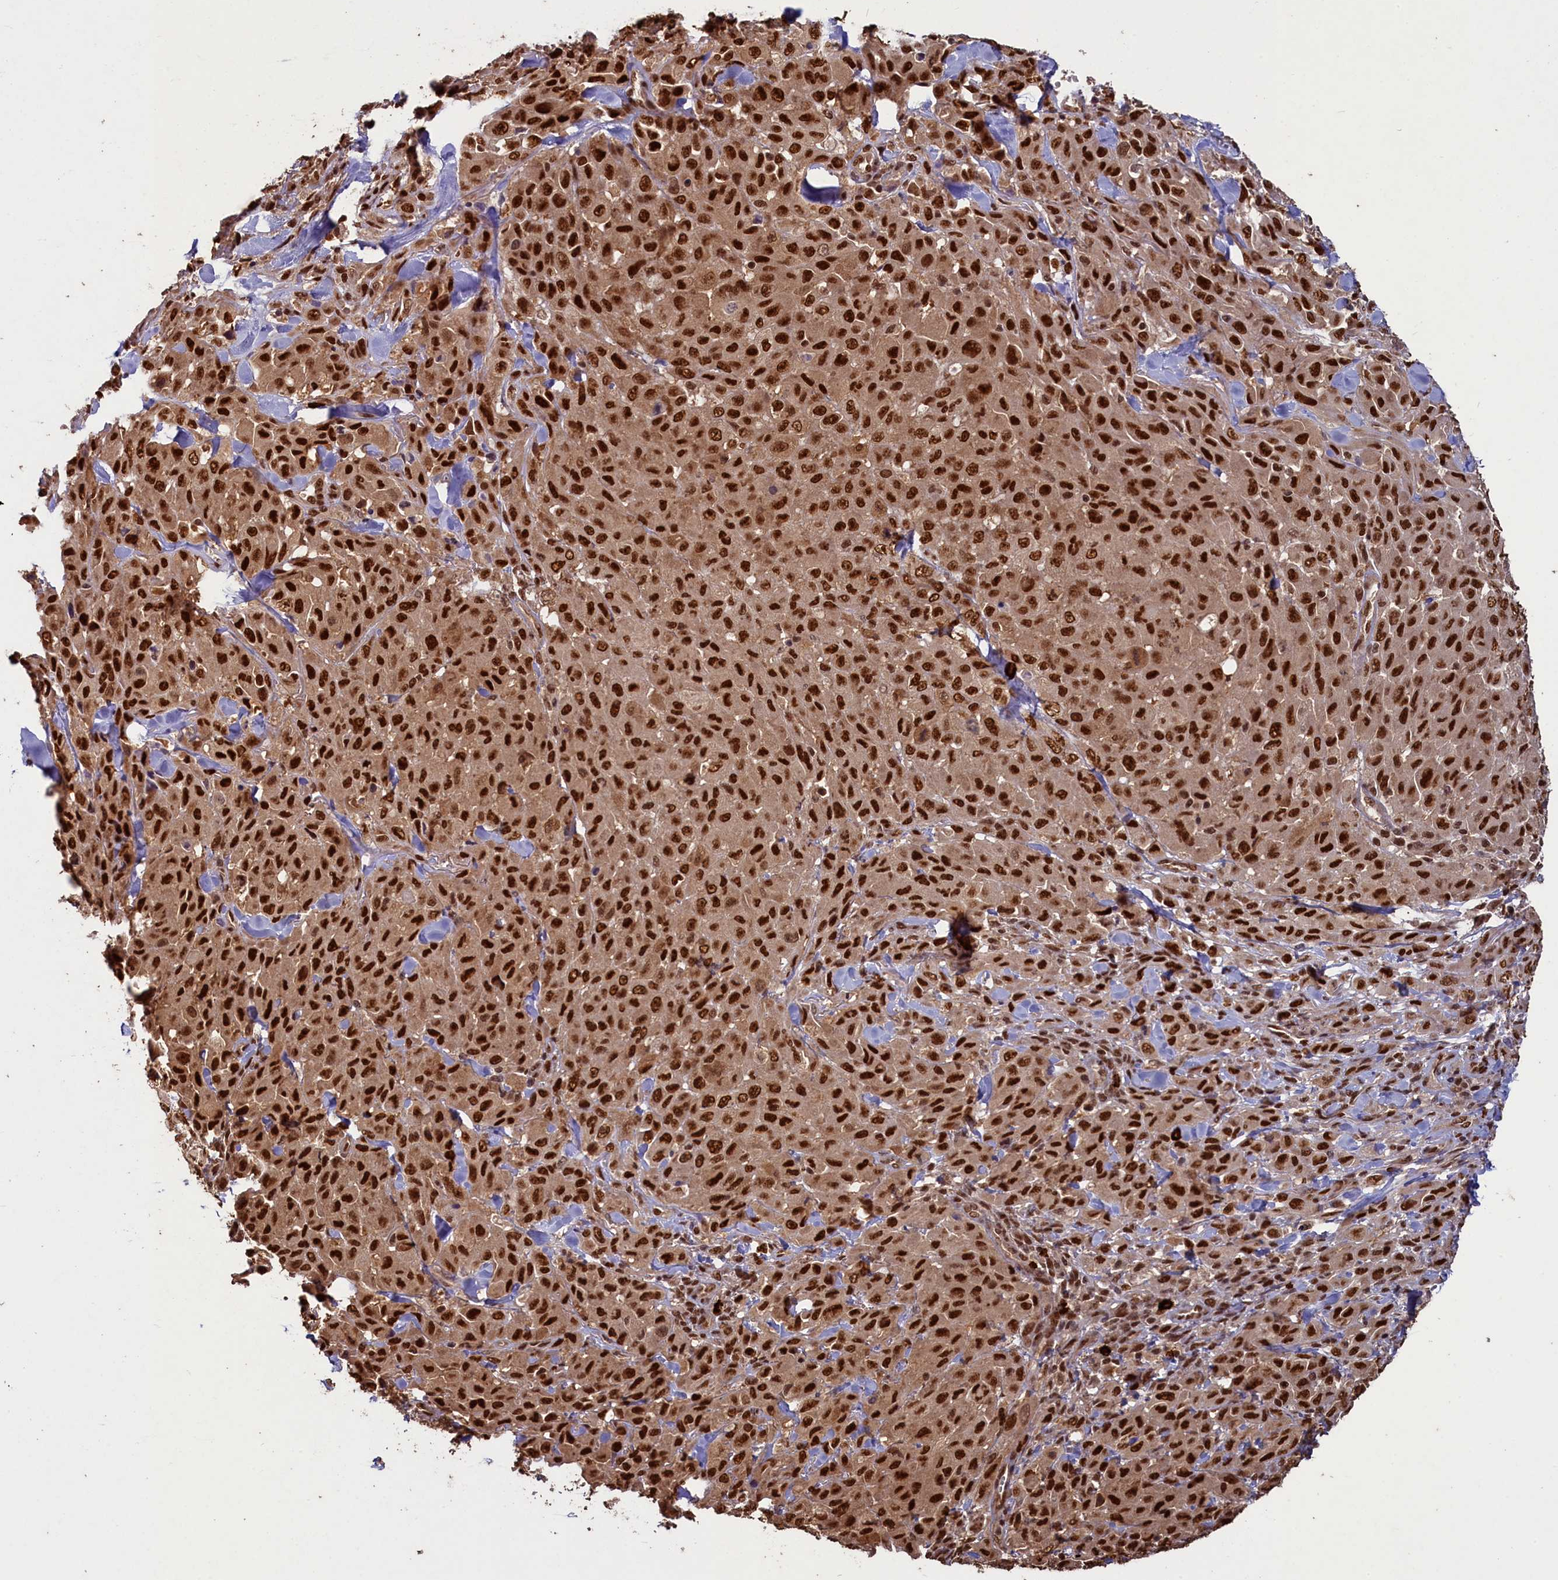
{"staining": {"intensity": "strong", "quantity": ">75%", "location": "nuclear"}, "tissue": "melanoma", "cell_type": "Tumor cells", "image_type": "cancer", "snomed": [{"axis": "morphology", "description": "Malignant melanoma, Metastatic site"}, {"axis": "topography", "description": "Skin"}], "caption": "Immunohistochemistry photomicrograph of melanoma stained for a protein (brown), which displays high levels of strong nuclear positivity in about >75% of tumor cells.", "gene": "NAE1", "patient": {"sex": "female", "age": 81}}